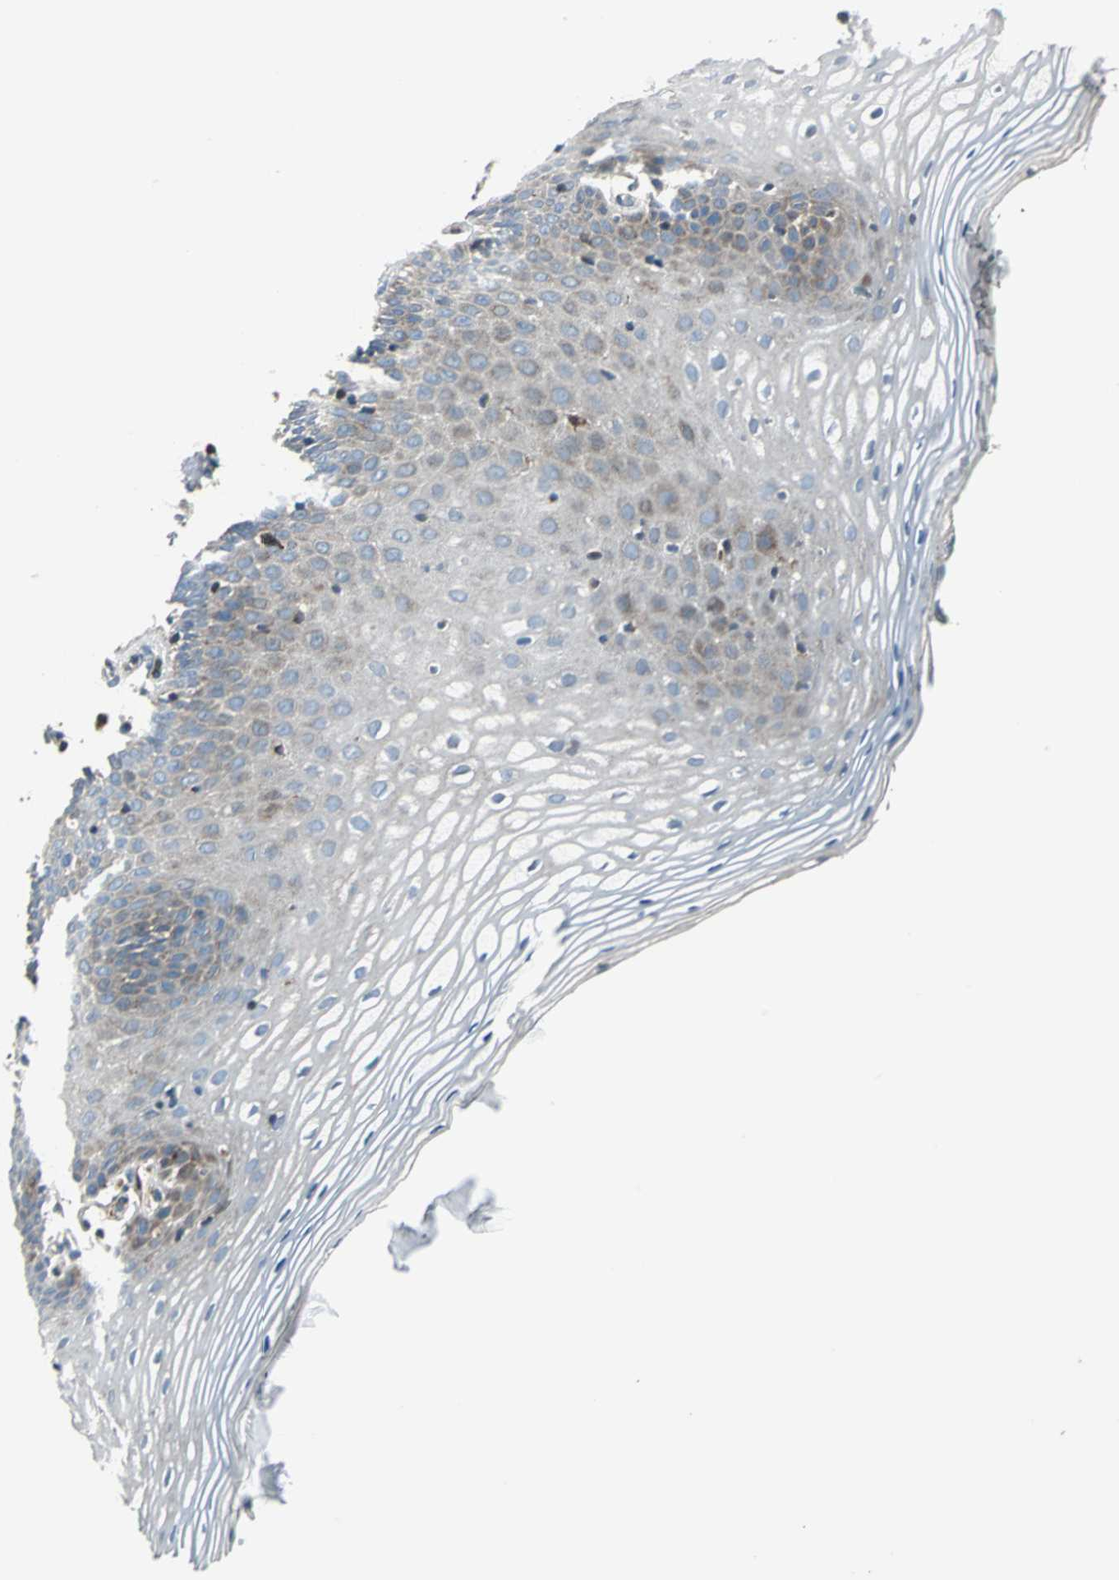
{"staining": {"intensity": "moderate", "quantity": "25%-75%", "location": "cytoplasmic/membranous"}, "tissue": "vagina", "cell_type": "Squamous epithelial cells", "image_type": "normal", "snomed": [{"axis": "morphology", "description": "Normal tissue, NOS"}, {"axis": "topography", "description": "Vagina"}], "caption": "Immunohistochemistry staining of unremarkable vagina, which shows medium levels of moderate cytoplasmic/membranous expression in about 25%-75% of squamous epithelial cells indicating moderate cytoplasmic/membranous protein expression. The staining was performed using DAB (3,3'-diaminobenzidine) (brown) for protein detection and nuclei were counterstained in hematoxylin (blue).", "gene": "HTATIP2", "patient": {"sex": "female", "age": 55}}